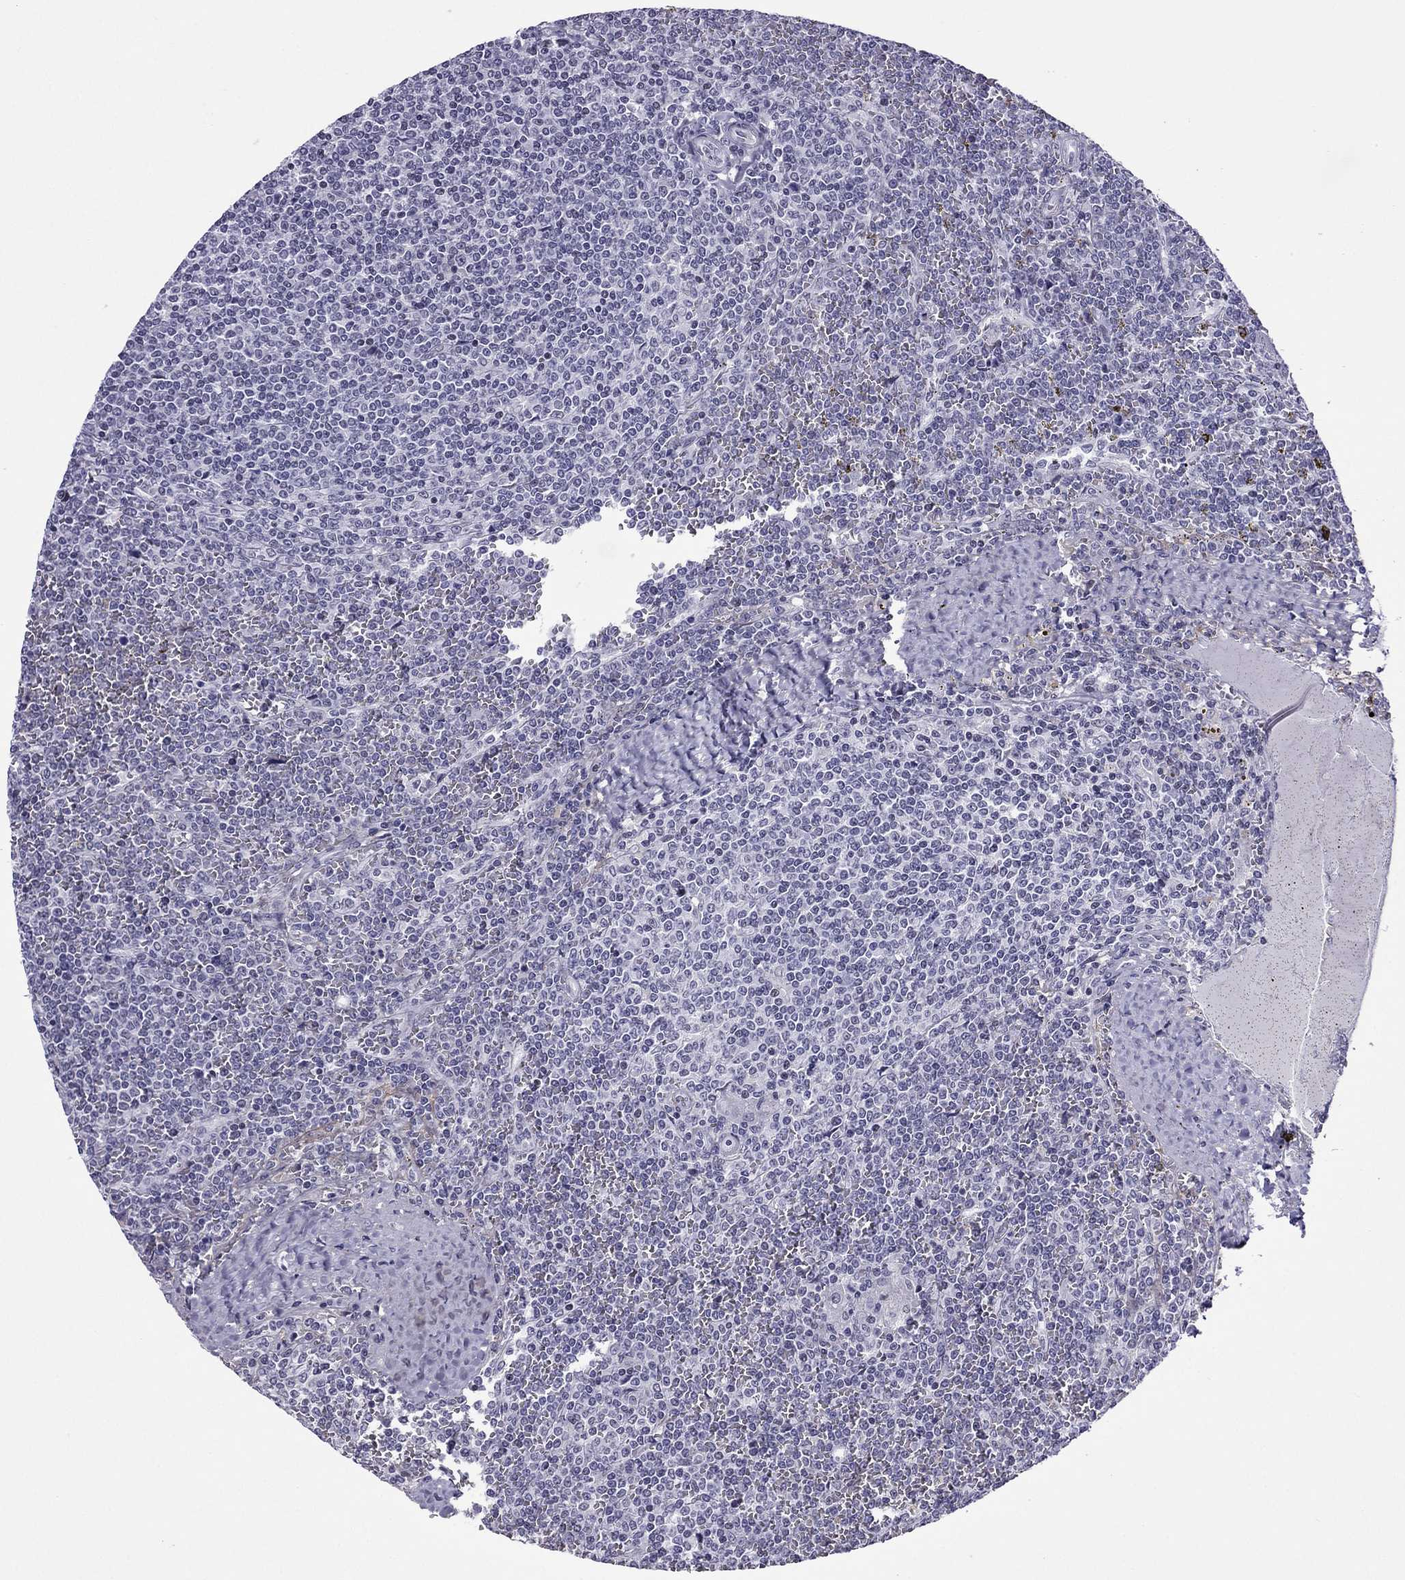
{"staining": {"intensity": "negative", "quantity": "none", "location": "none"}, "tissue": "lymphoma", "cell_type": "Tumor cells", "image_type": "cancer", "snomed": [{"axis": "morphology", "description": "Malignant lymphoma, non-Hodgkin's type, Low grade"}, {"axis": "topography", "description": "Spleen"}], "caption": "Immunohistochemistry (IHC) image of neoplastic tissue: lymphoma stained with DAB (3,3'-diaminobenzidine) shows no significant protein staining in tumor cells.", "gene": "ZNF646", "patient": {"sex": "female", "age": 19}}